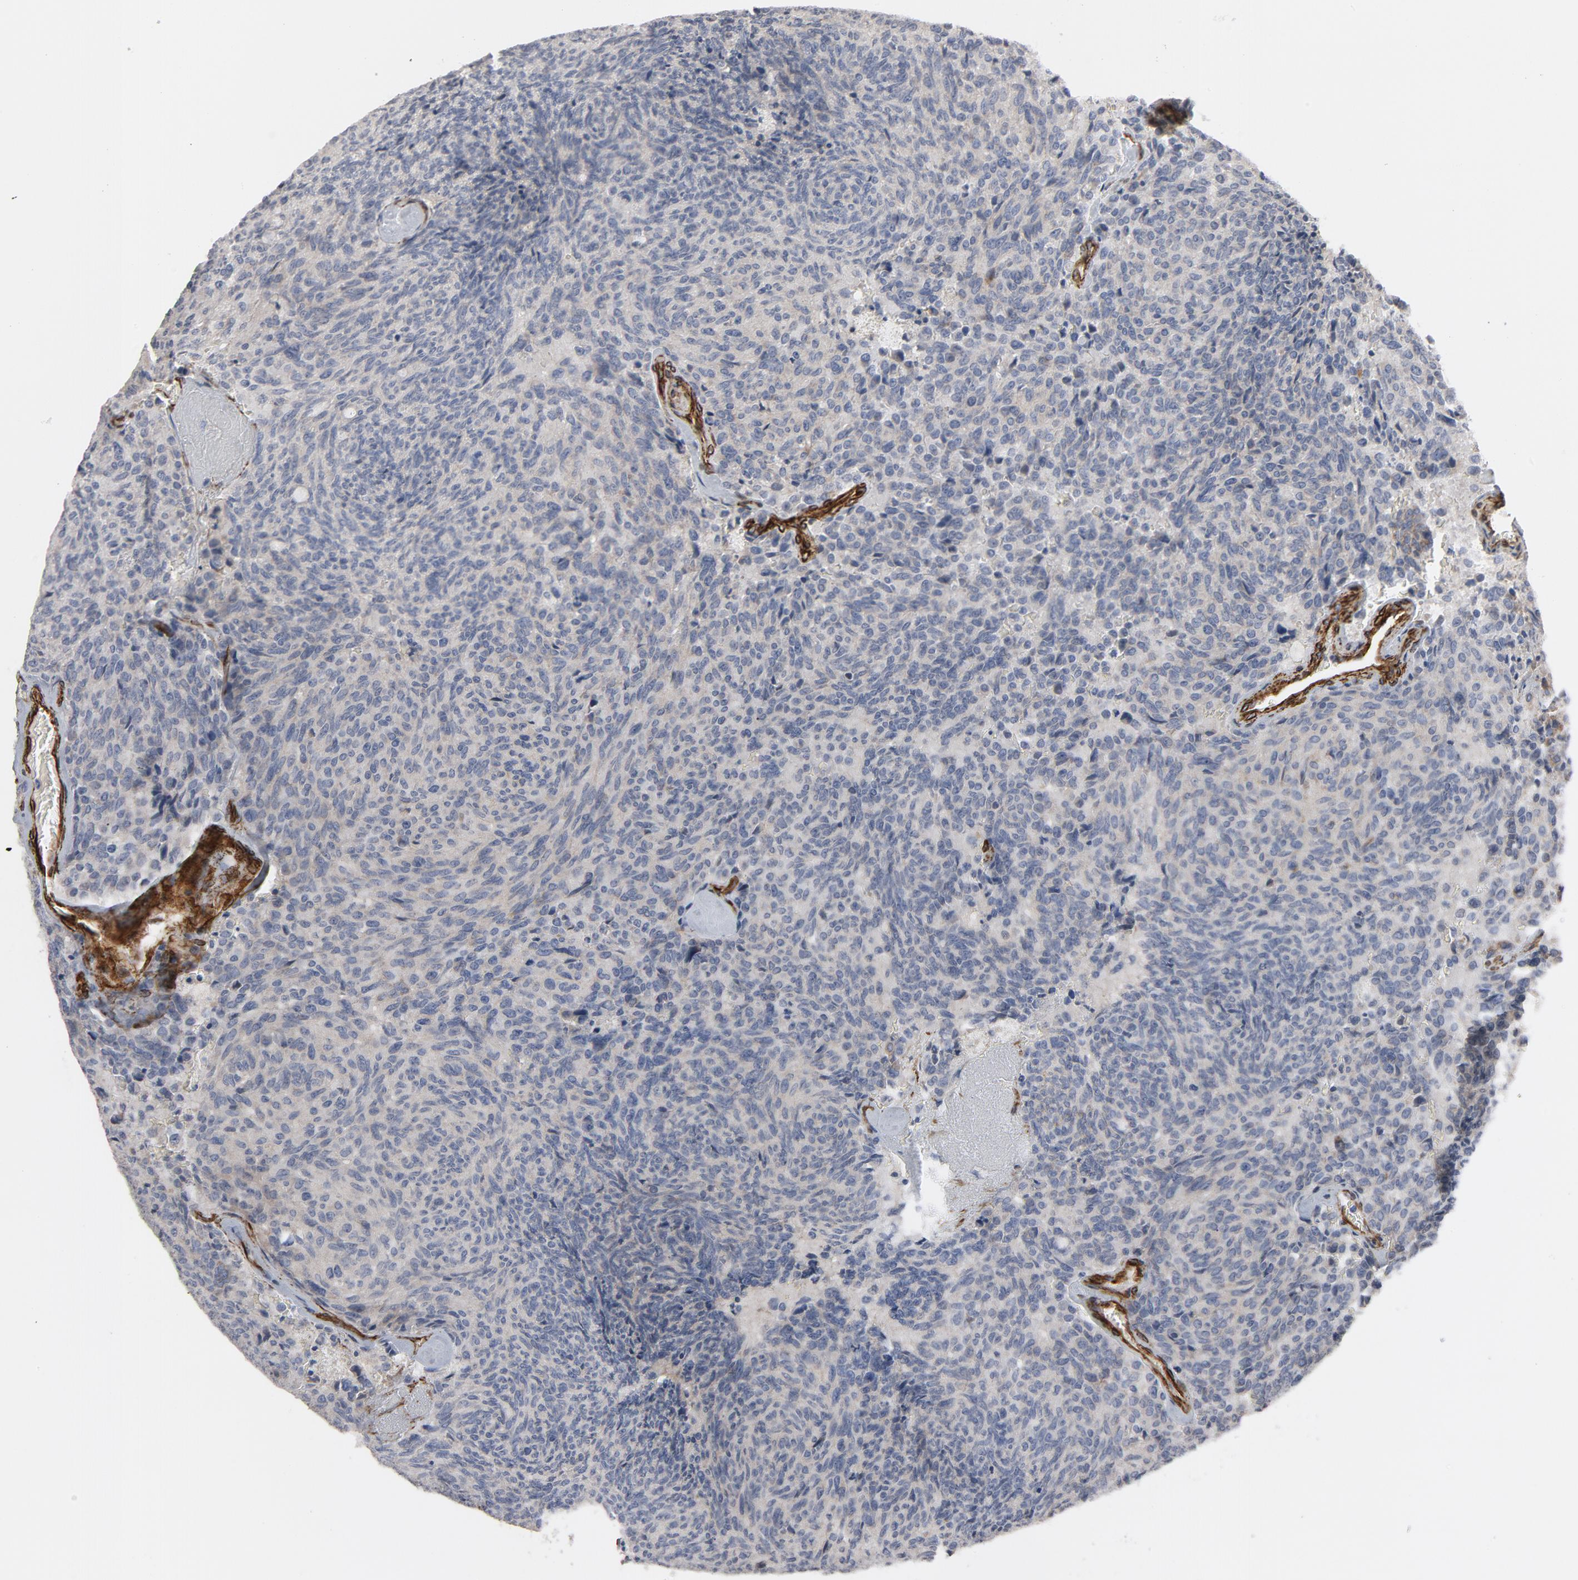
{"staining": {"intensity": "negative", "quantity": "none", "location": "none"}, "tissue": "carcinoid", "cell_type": "Tumor cells", "image_type": "cancer", "snomed": [{"axis": "morphology", "description": "Carcinoid, malignant, NOS"}, {"axis": "topography", "description": "Pancreas"}], "caption": "Tumor cells show no significant protein expression in carcinoid (malignant).", "gene": "GNG2", "patient": {"sex": "female", "age": 54}}